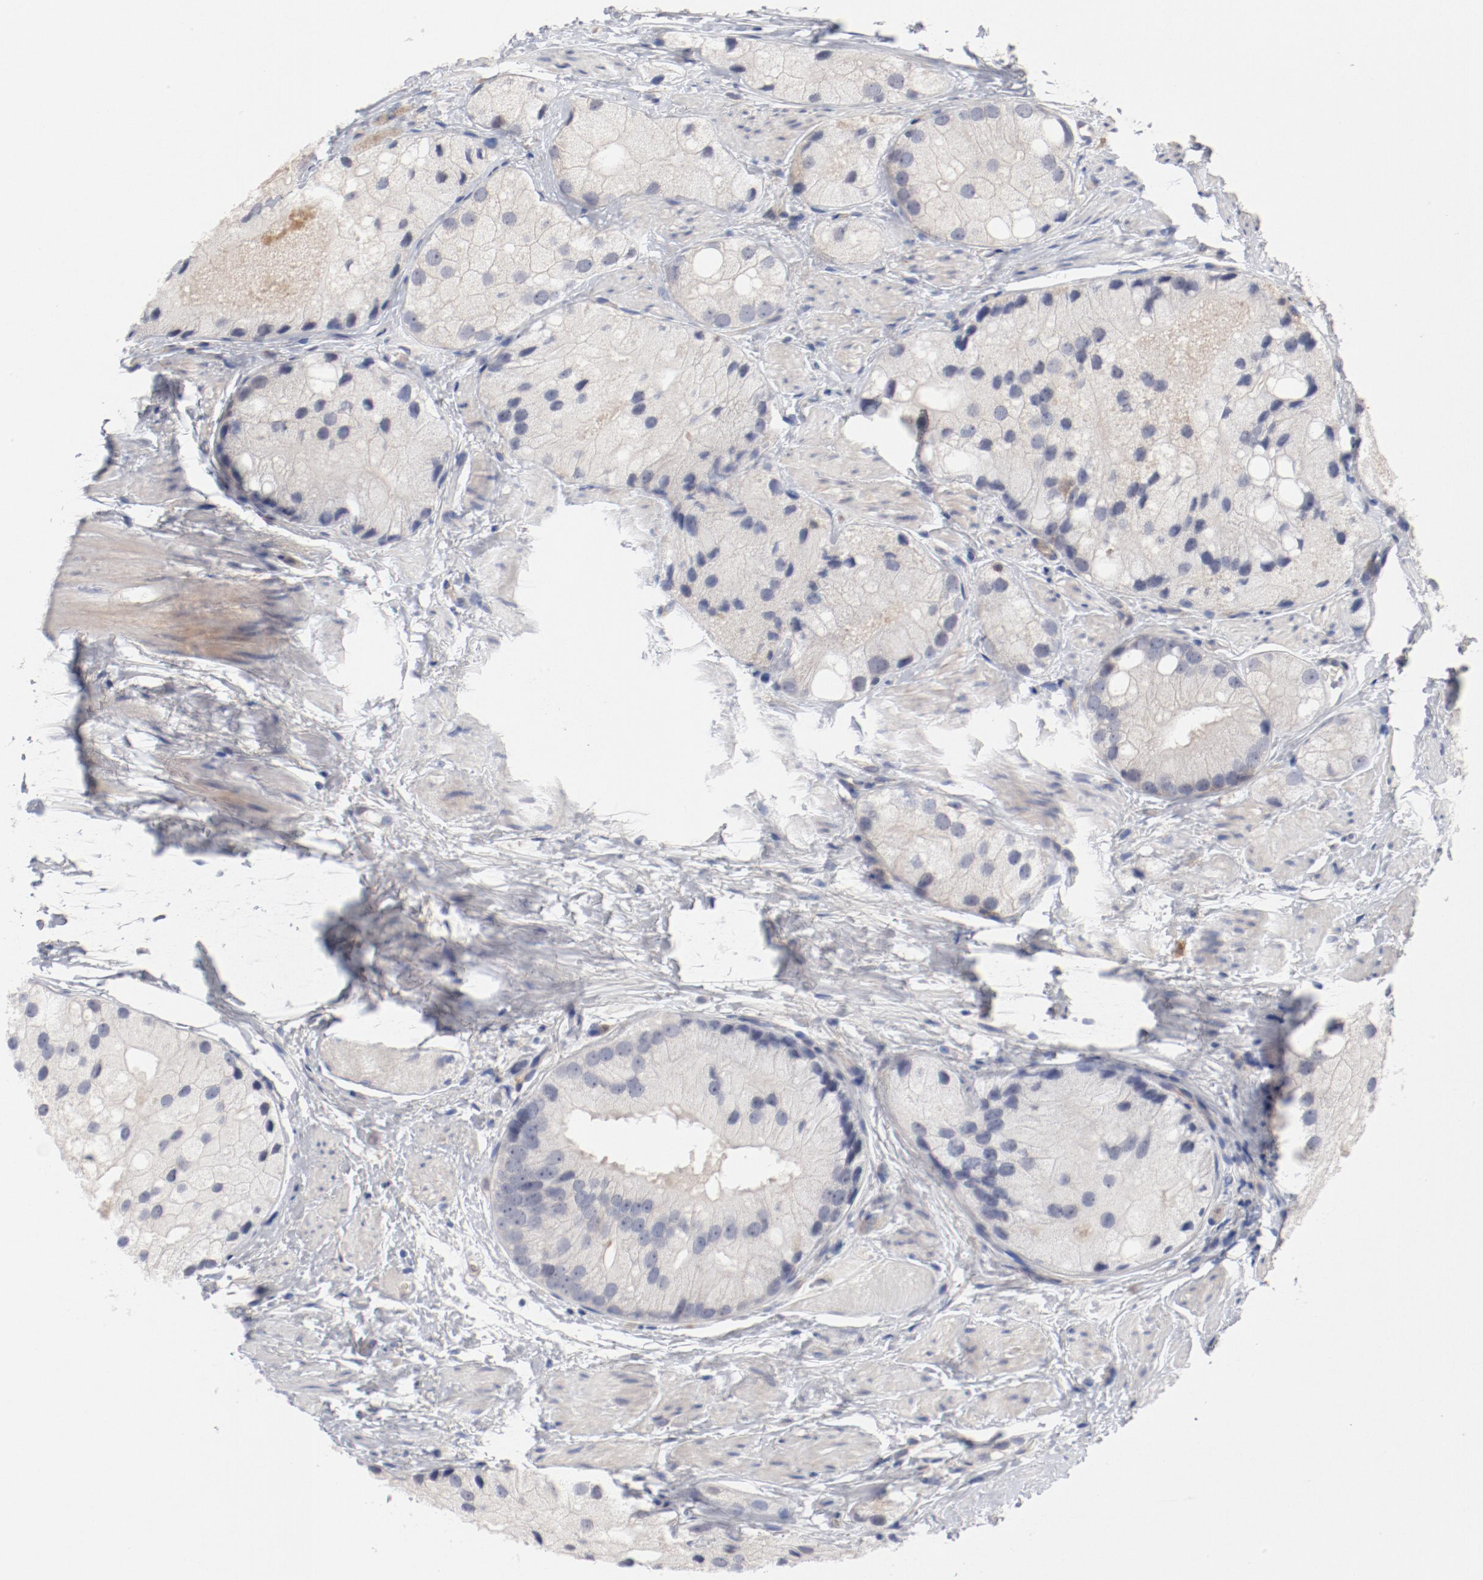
{"staining": {"intensity": "negative", "quantity": "none", "location": "none"}, "tissue": "prostate cancer", "cell_type": "Tumor cells", "image_type": "cancer", "snomed": [{"axis": "morphology", "description": "Adenocarcinoma, Low grade"}, {"axis": "topography", "description": "Prostate"}], "caption": "Immunohistochemical staining of prostate cancer (adenocarcinoma (low-grade)) displays no significant positivity in tumor cells.", "gene": "CBL", "patient": {"sex": "male", "age": 69}}